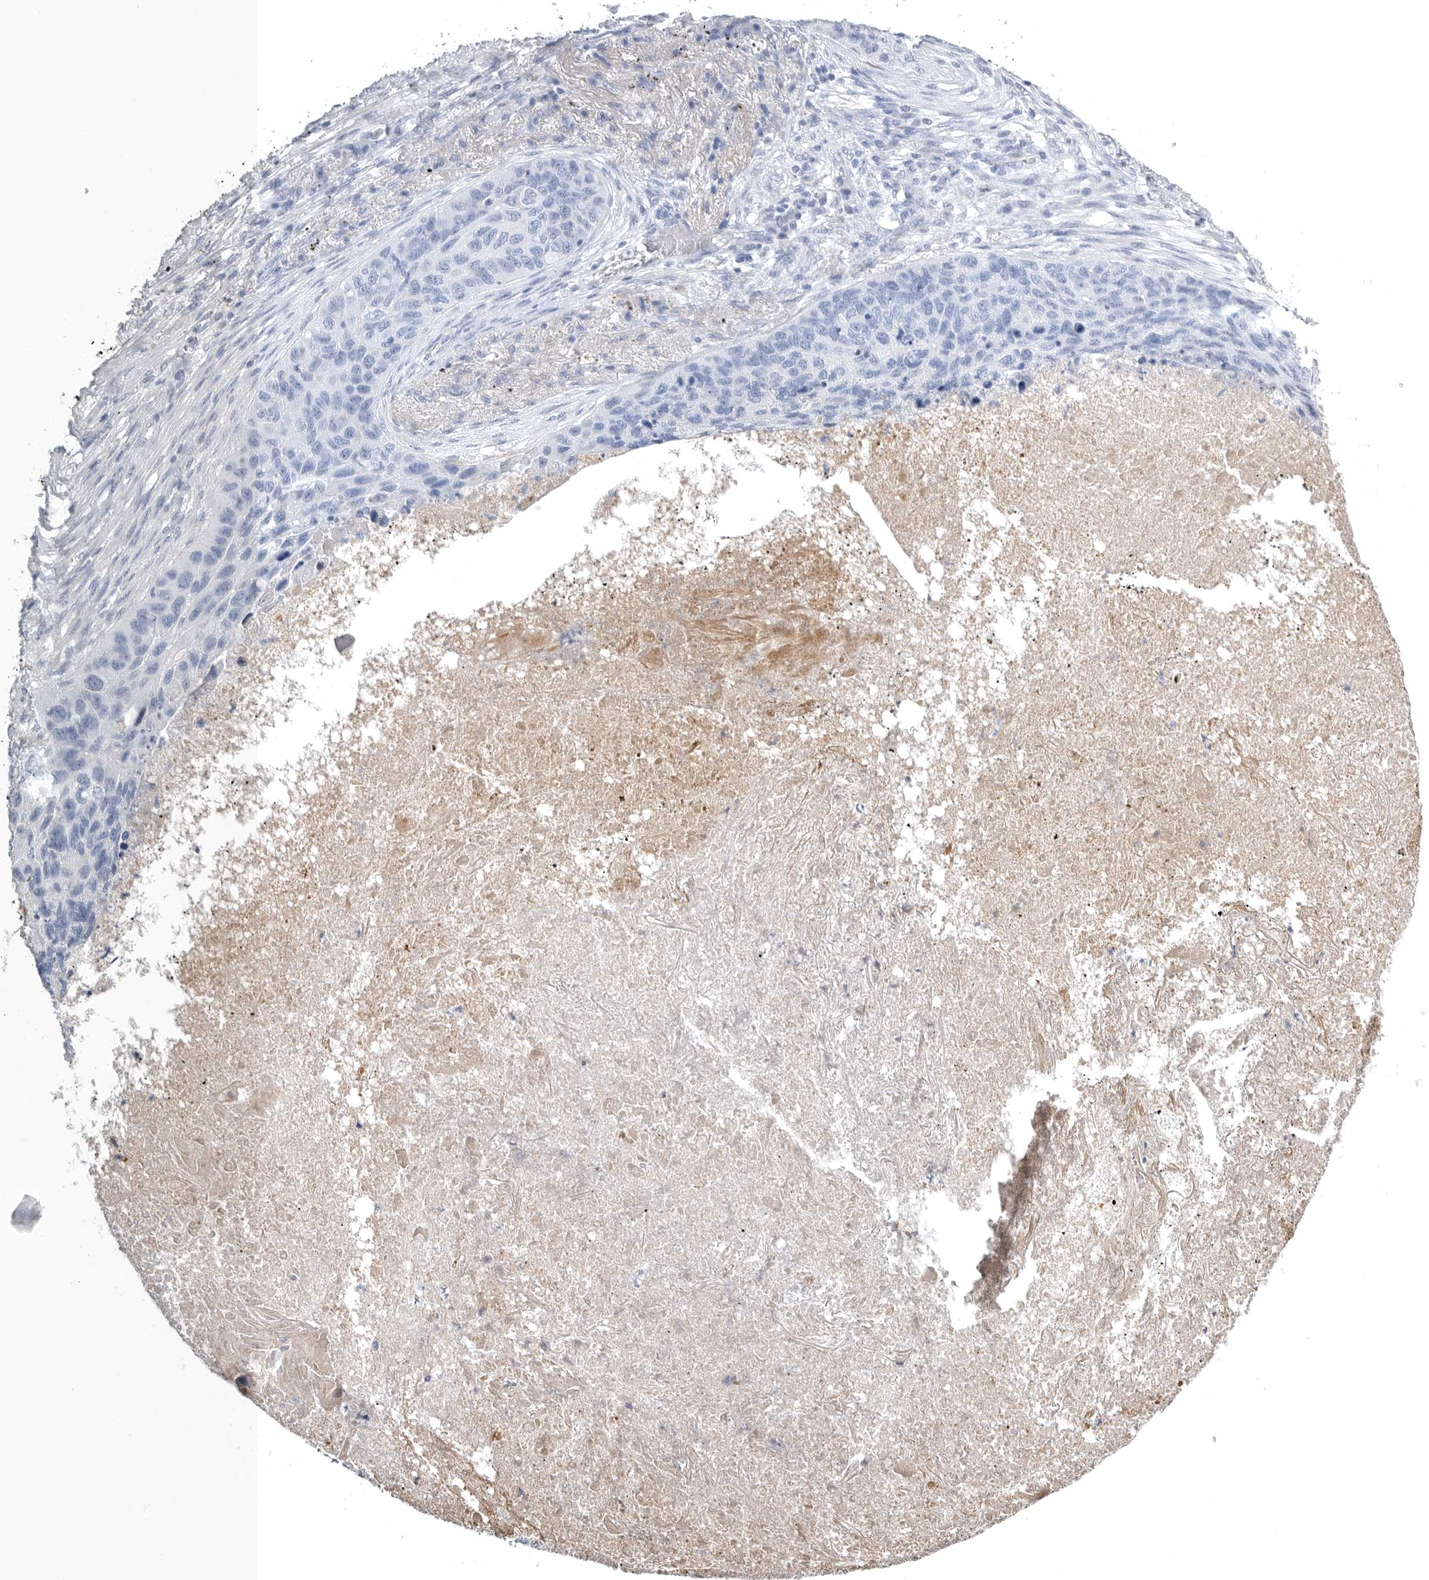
{"staining": {"intensity": "negative", "quantity": "none", "location": "none"}, "tissue": "lung cancer", "cell_type": "Tumor cells", "image_type": "cancer", "snomed": [{"axis": "morphology", "description": "Squamous cell carcinoma, NOS"}, {"axis": "topography", "description": "Lung"}], "caption": "Human squamous cell carcinoma (lung) stained for a protein using IHC reveals no expression in tumor cells.", "gene": "TIMP1", "patient": {"sex": "female", "age": 63}}